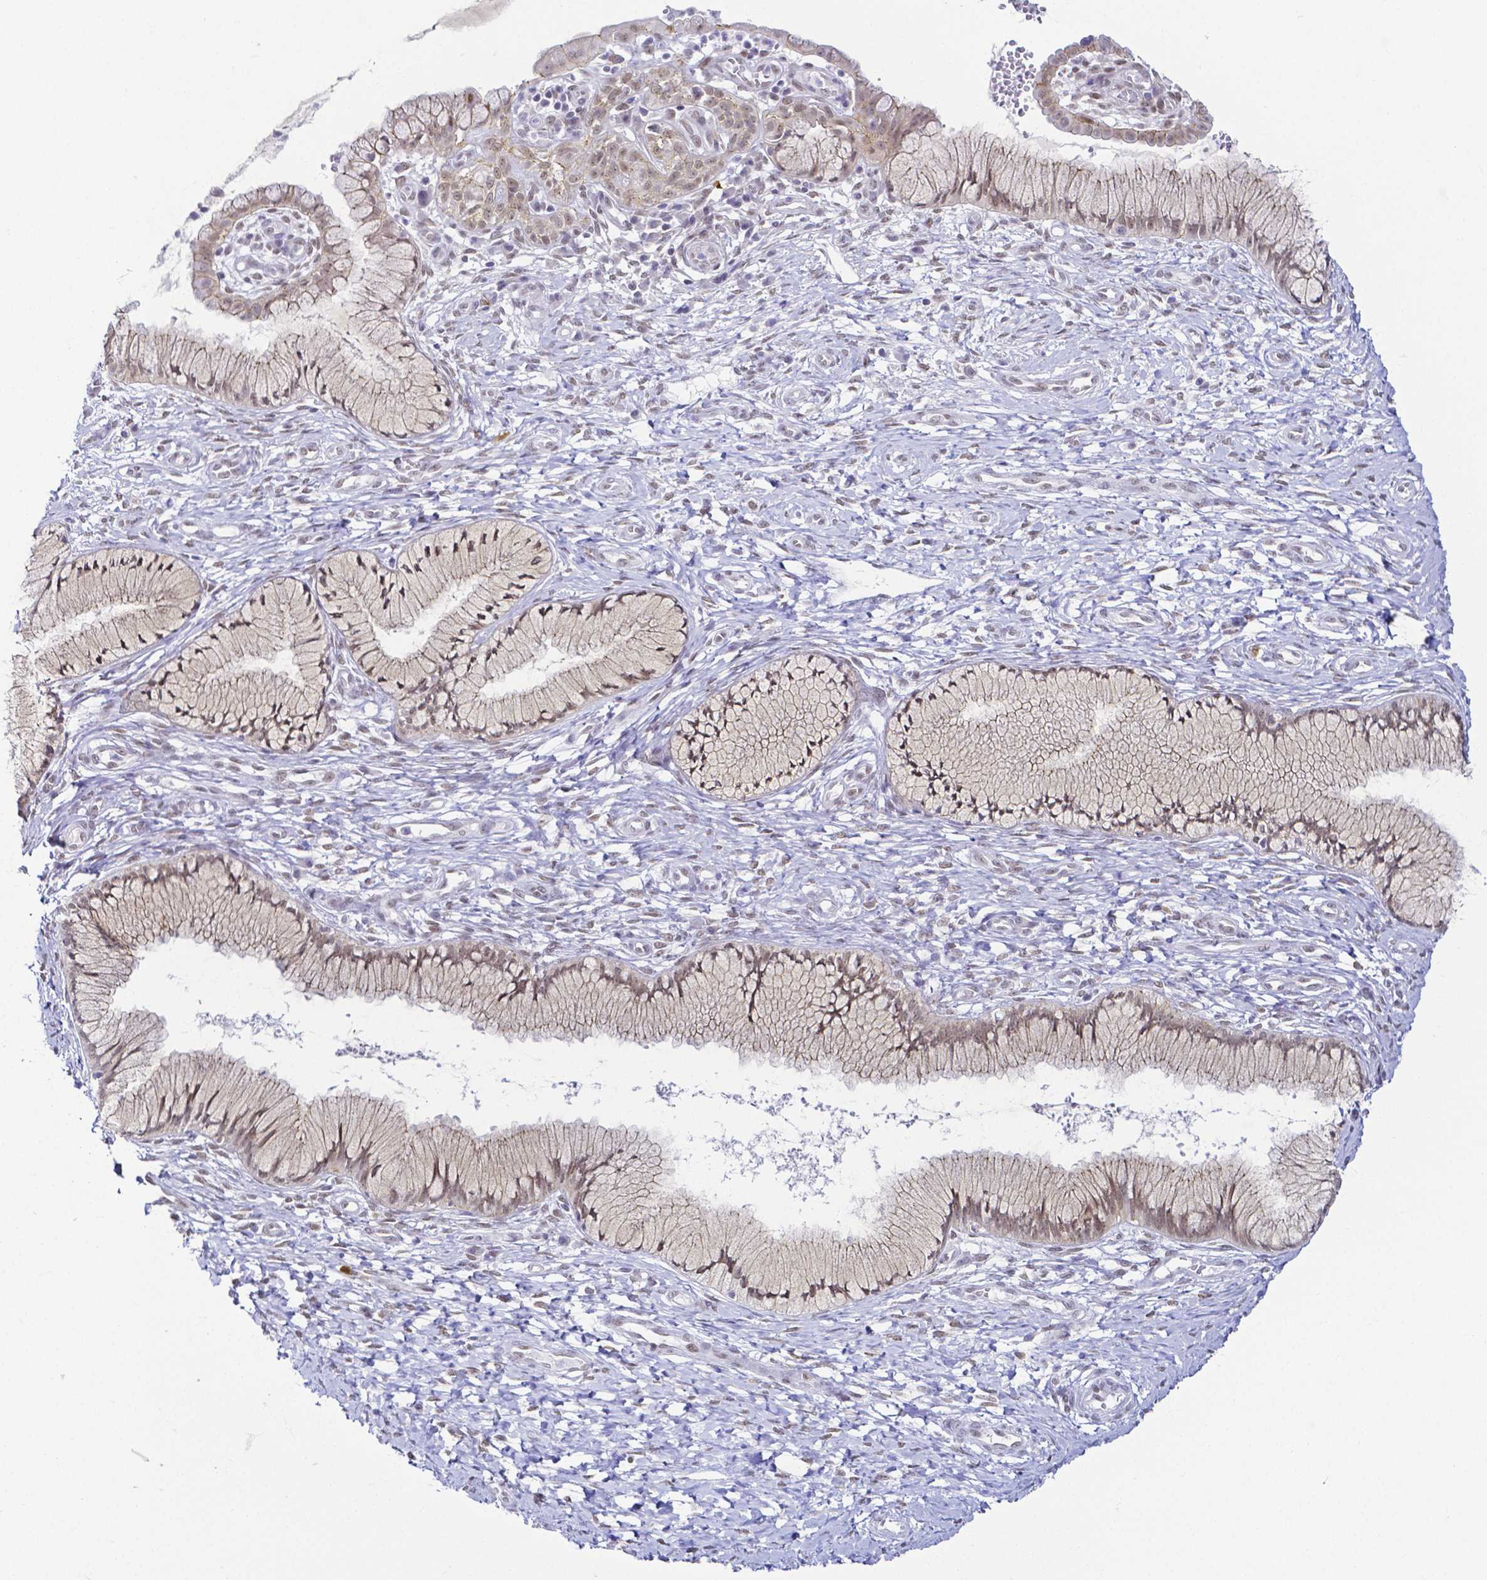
{"staining": {"intensity": "moderate", "quantity": "25%-75%", "location": "nuclear"}, "tissue": "cervix", "cell_type": "Glandular cells", "image_type": "normal", "snomed": [{"axis": "morphology", "description": "Normal tissue, NOS"}, {"axis": "topography", "description": "Cervix"}], "caption": "IHC image of normal cervix stained for a protein (brown), which demonstrates medium levels of moderate nuclear positivity in about 25%-75% of glandular cells.", "gene": "FAM83G", "patient": {"sex": "female", "age": 37}}